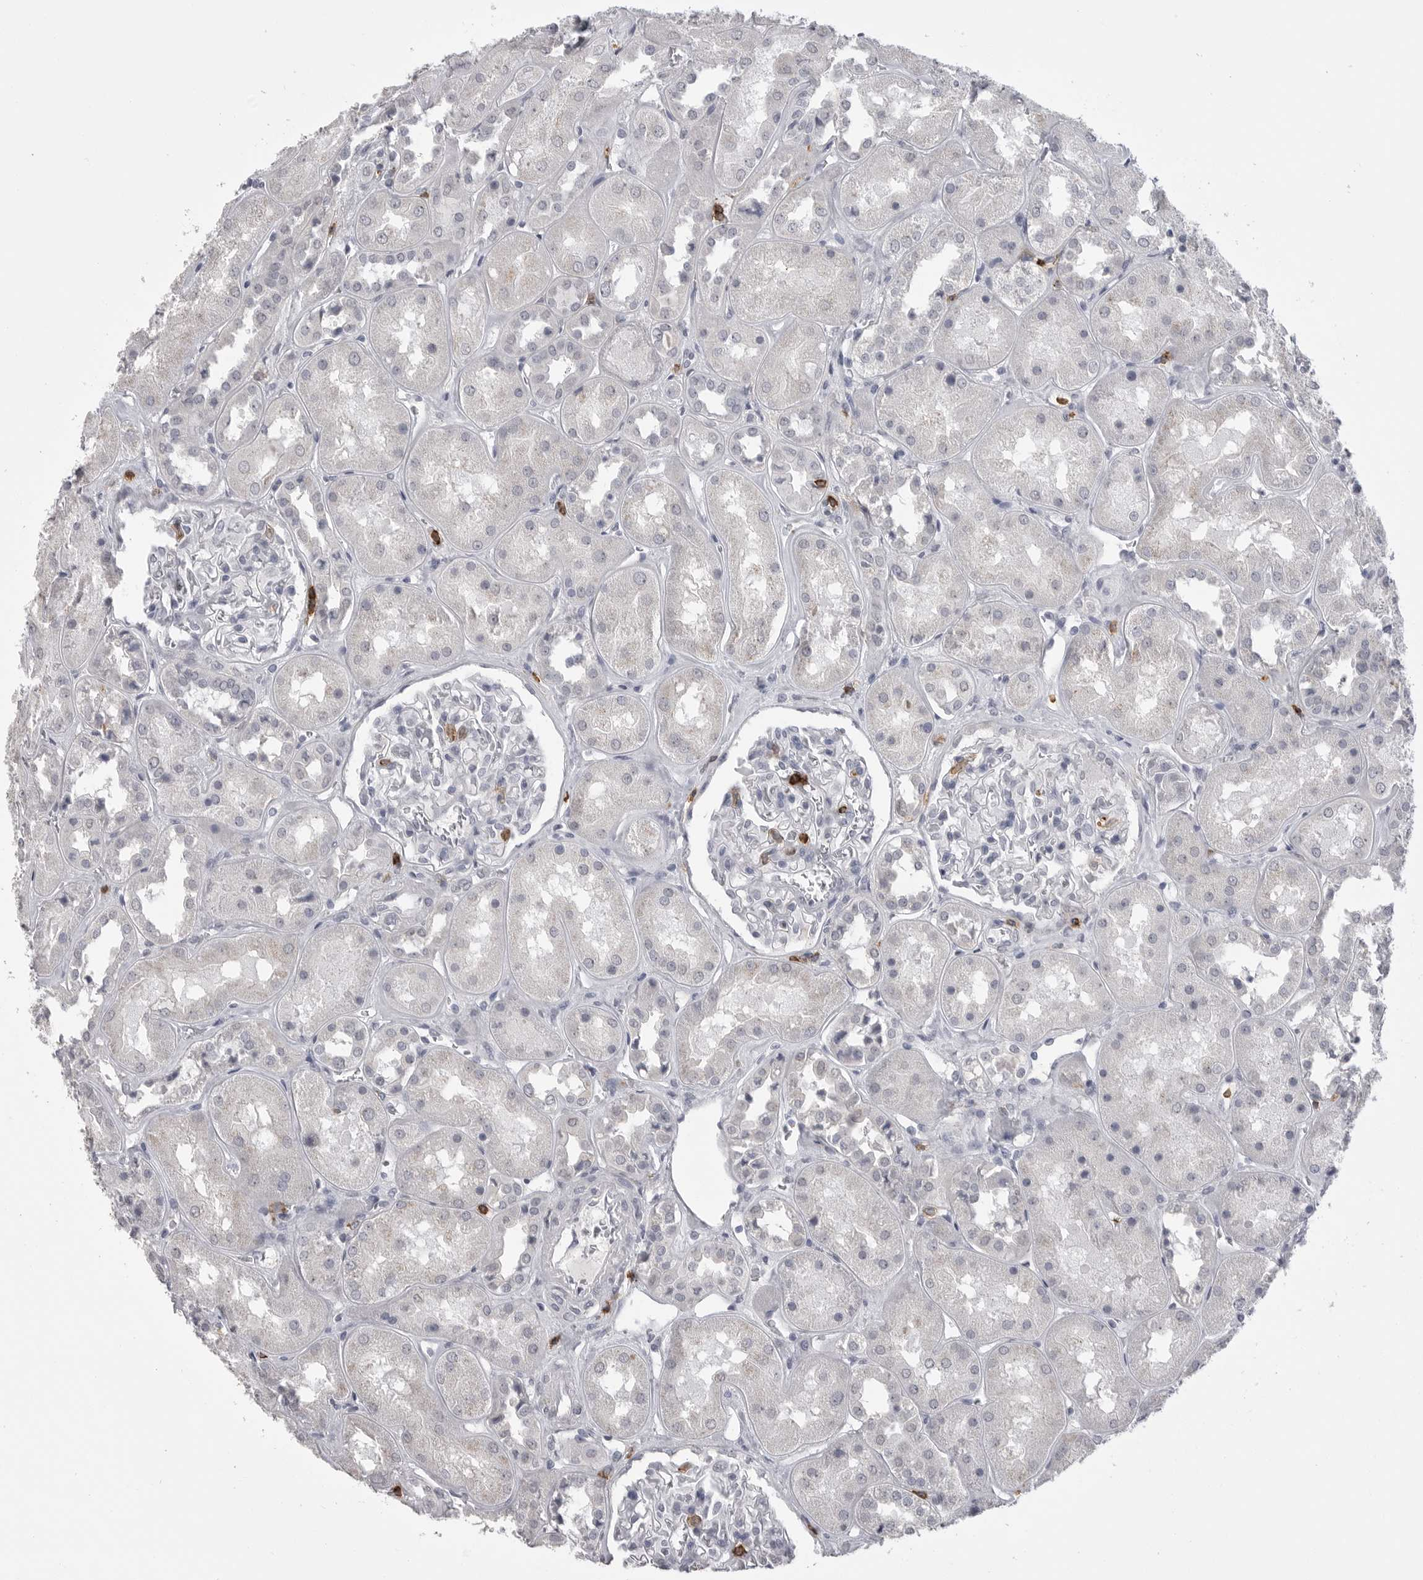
{"staining": {"intensity": "negative", "quantity": "none", "location": "none"}, "tissue": "kidney", "cell_type": "Cells in glomeruli", "image_type": "normal", "snomed": [{"axis": "morphology", "description": "Normal tissue, NOS"}, {"axis": "topography", "description": "Kidney"}], "caption": "Immunohistochemistry (IHC) histopathology image of benign kidney stained for a protein (brown), which reveals no expression in cells in glomeruli.", "gene": "ITGAL", "patient": {"sex": "male", "age": 70}}